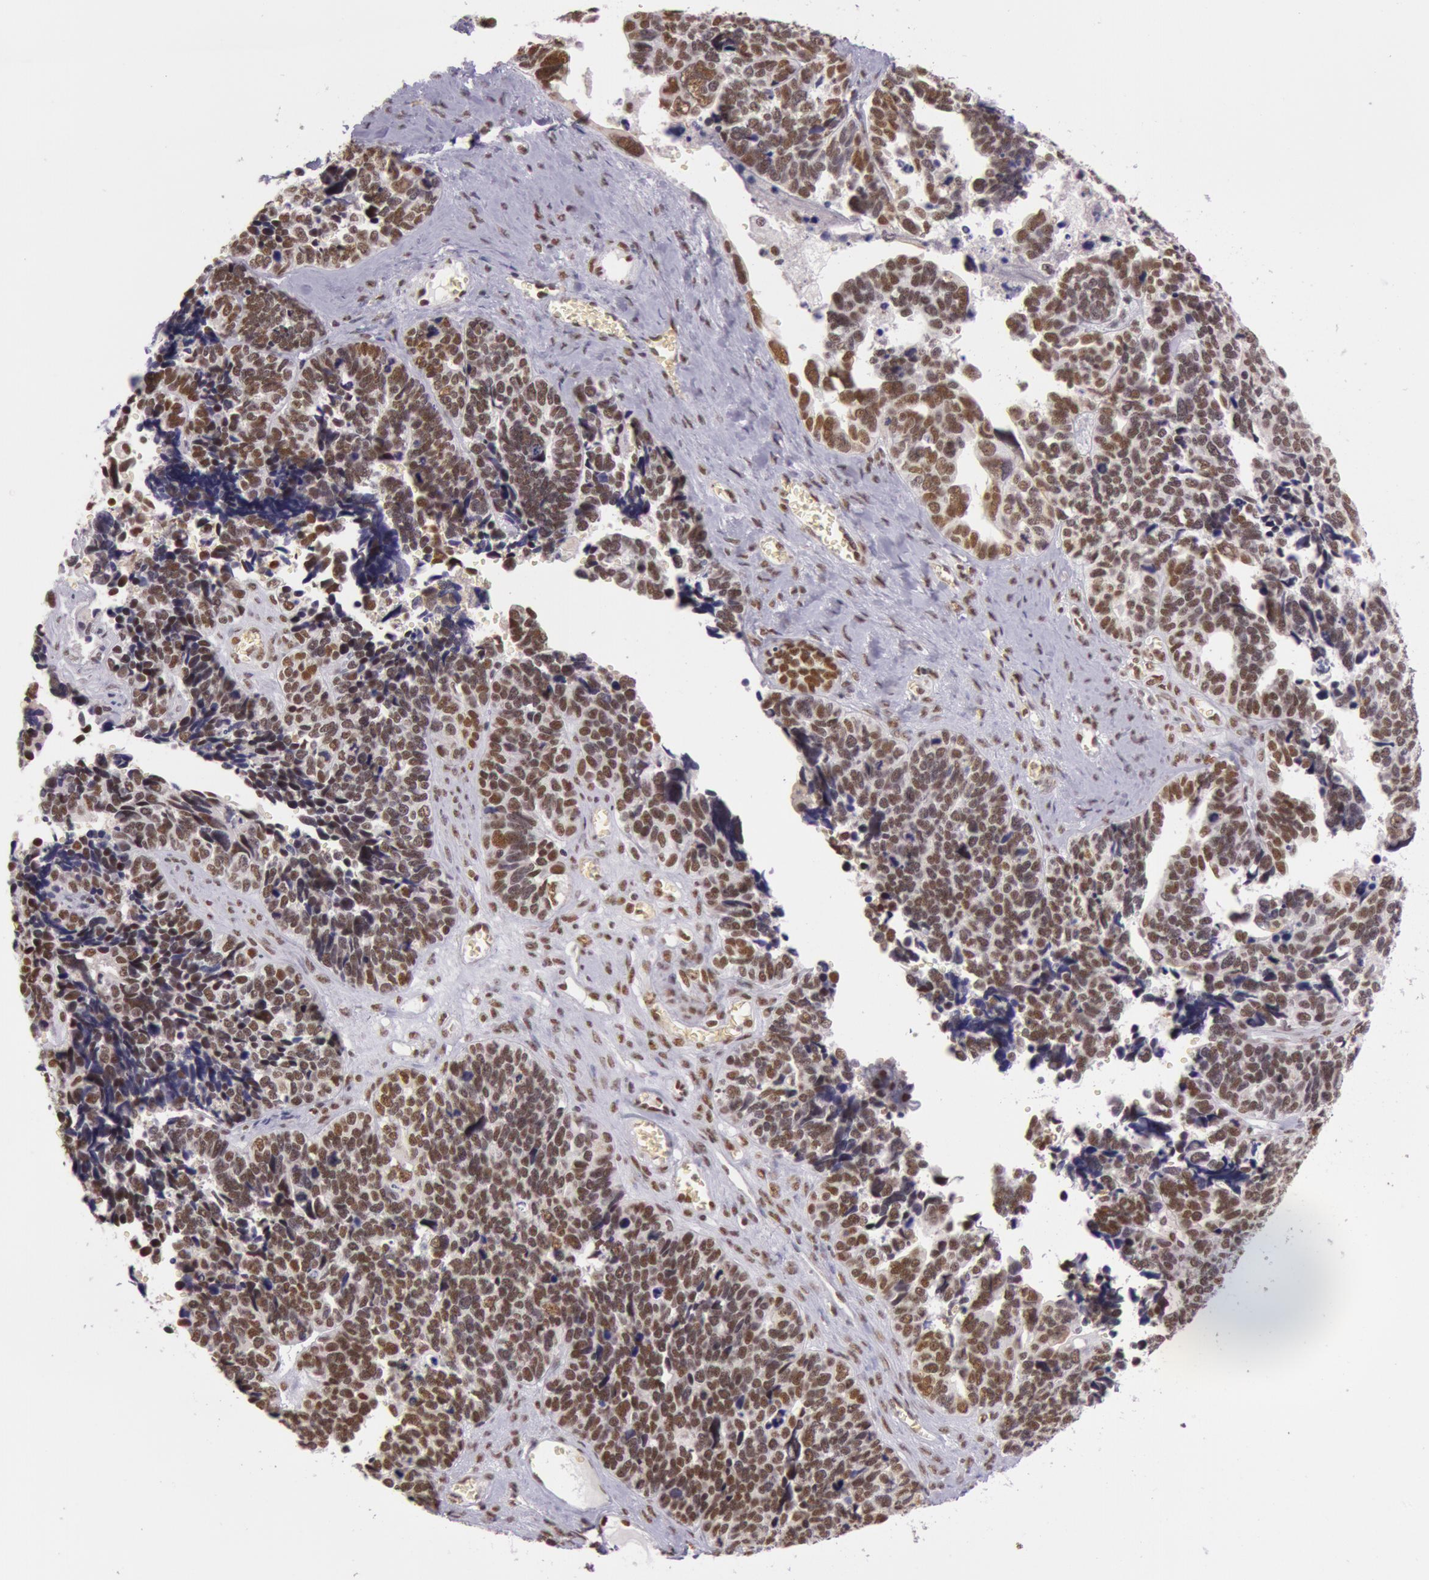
{"staining": {"intensity": "strong", "quantity": ">75%", "location": "nuclear"}, "tissue": "ovarian cancer", "cell_type": "Tumor cells", "image_type": "cancer", "snomed": [{"axis": "morphology", "description": "Cystadenocarcinoma, serous, NOS"}, {"axis": "topography", "description": "Ovary"}], "caption": "Immunohistochemical staining of ovarian cancer displays high levels of strong nuclear staining in approximately >75% of tumor cells.", "gene": "NBN", "patient": {"sex": "female", "age": 77}}